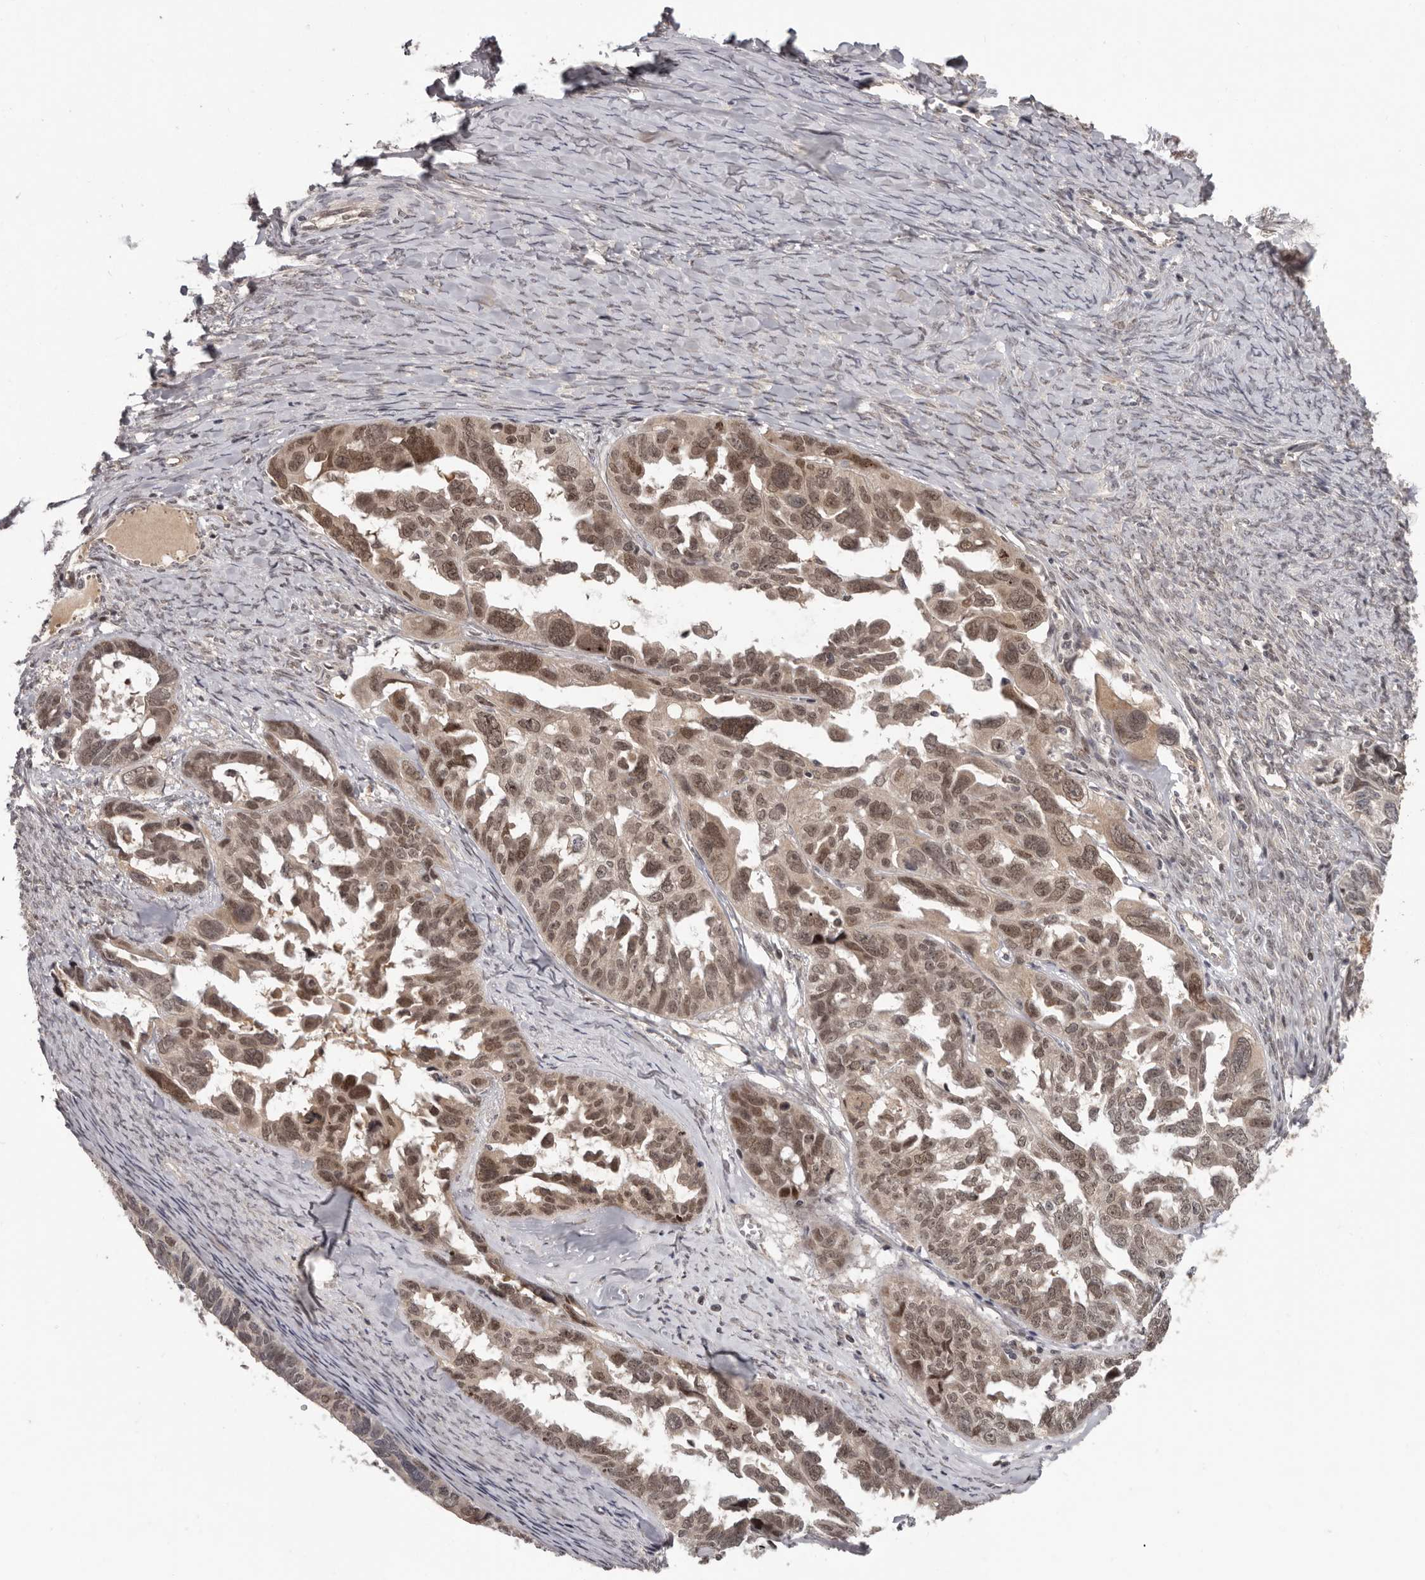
{"staining": {"intensity": "moderate", "quantity": ">75%", "location": "nuclear"}, "tissue": "ovarian cancer", "cell_type": "Tumor cells", "image_type": "cancer", "snomed": [{"axis": "morphology", "description": "Cystadenocarcinoma, serous, NOS"}, {"axis": "topography", "description": "Ovary"}], "caption": "IHC micrograph of neoplastic tissue: human ovarian cancer (serous cystadenocarcinoma) stained using immunohistochemistry (IHC) displays medium levels of moderate protein expression localized specifically in the nuclear of tumor cells, appearing as a nuclear brown color.", "gene": "TBX5", "patient": {"sex": "female", "age": 79}}